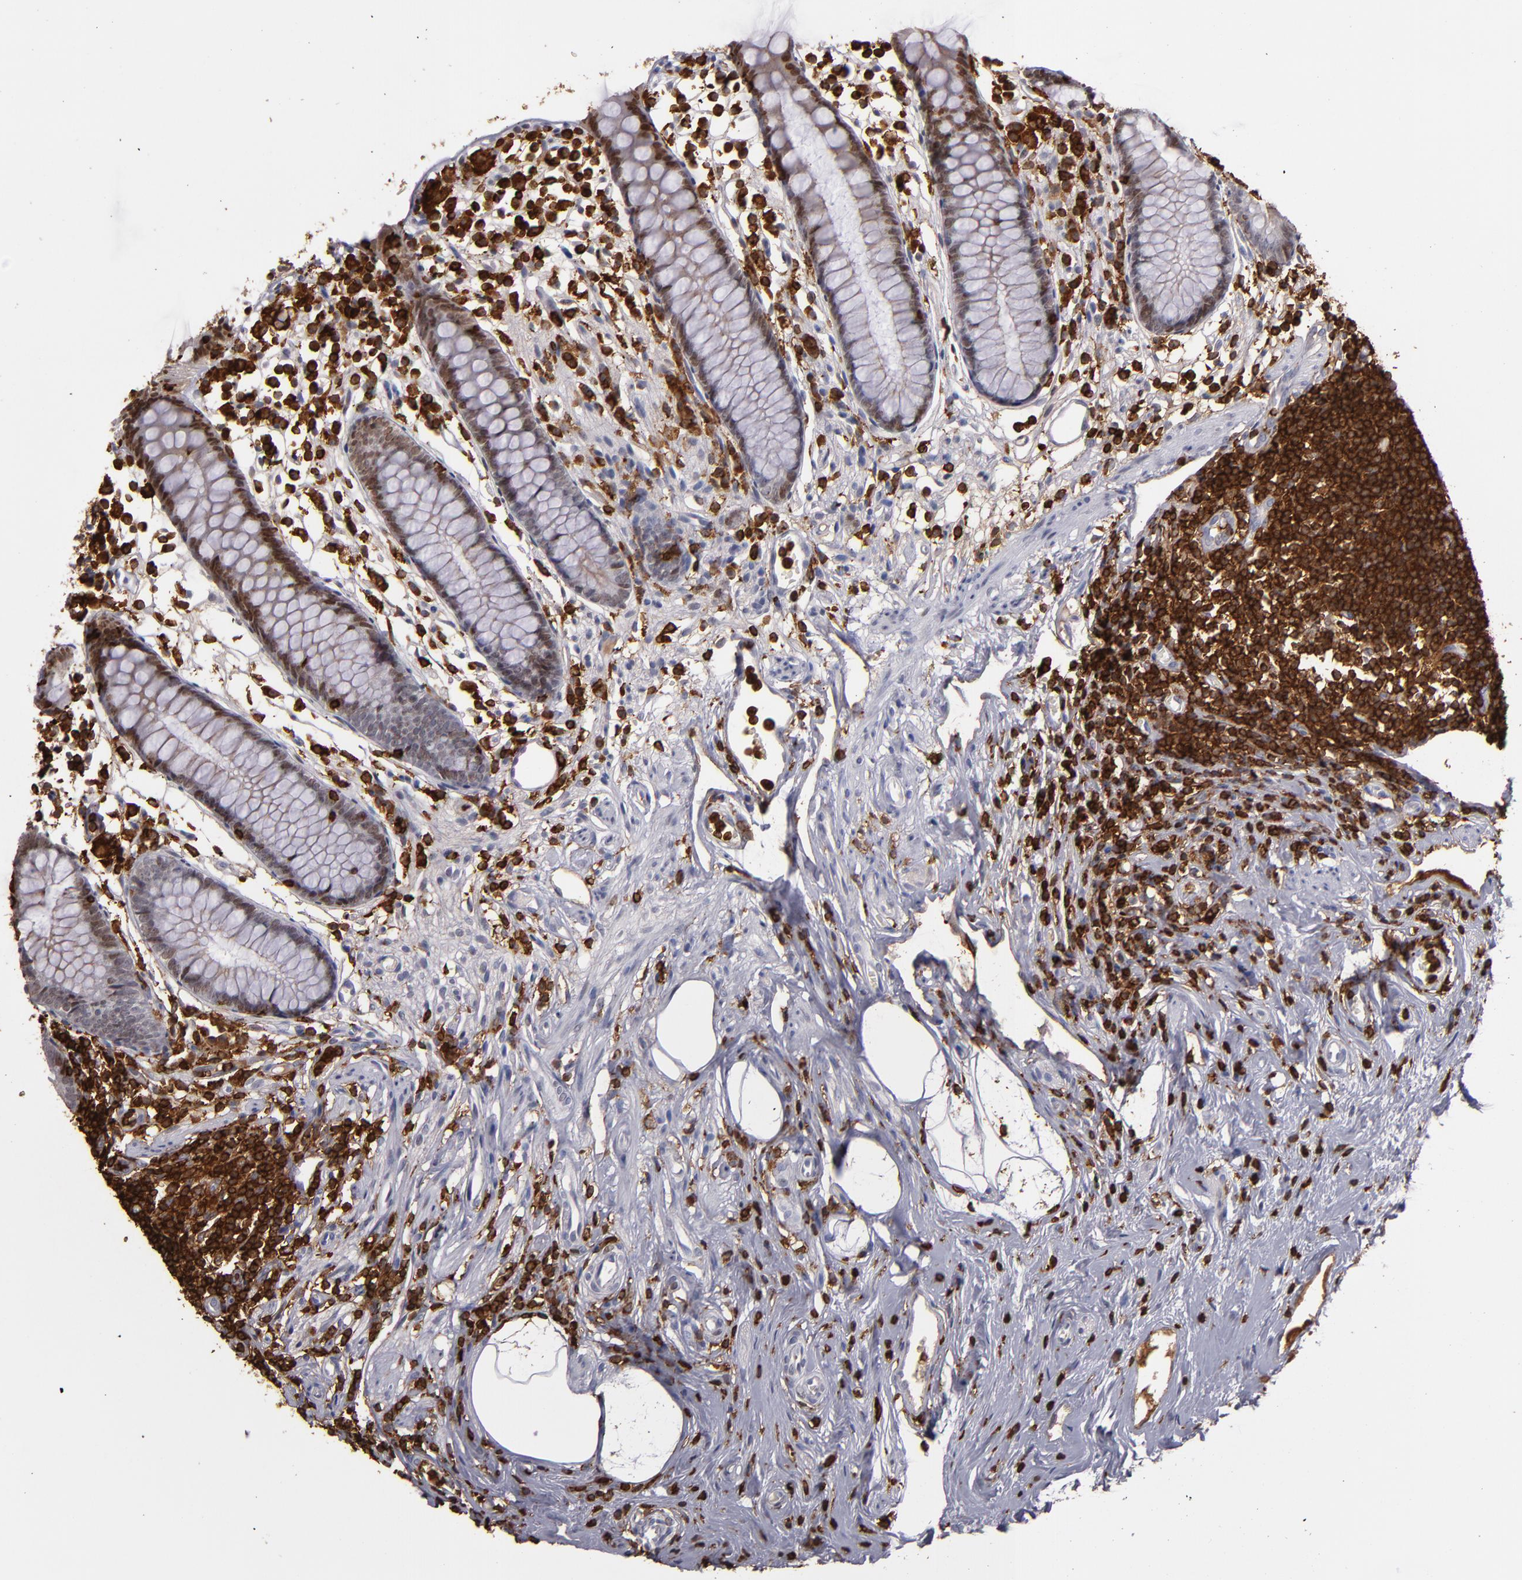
{"staining": {"intensity": "weak", "quantity": "<25%", "location": "nuclear"}, "tissue": "appendix", "cell_type": "Glandular cells", "image_type": "normal", "snomed": [{"axis": "morphology", "description": "Normal tissue, NOS"}, {"axis": "topography", "description": "Appendix"}], "caption": "A high-resolution histopathology image shows immunohistochemistry staining of unremarkable appendix, which exhibits no significant expression in glandular cells.", "gene": "WAS", "patient": {"sex": "male", "age": 38}}